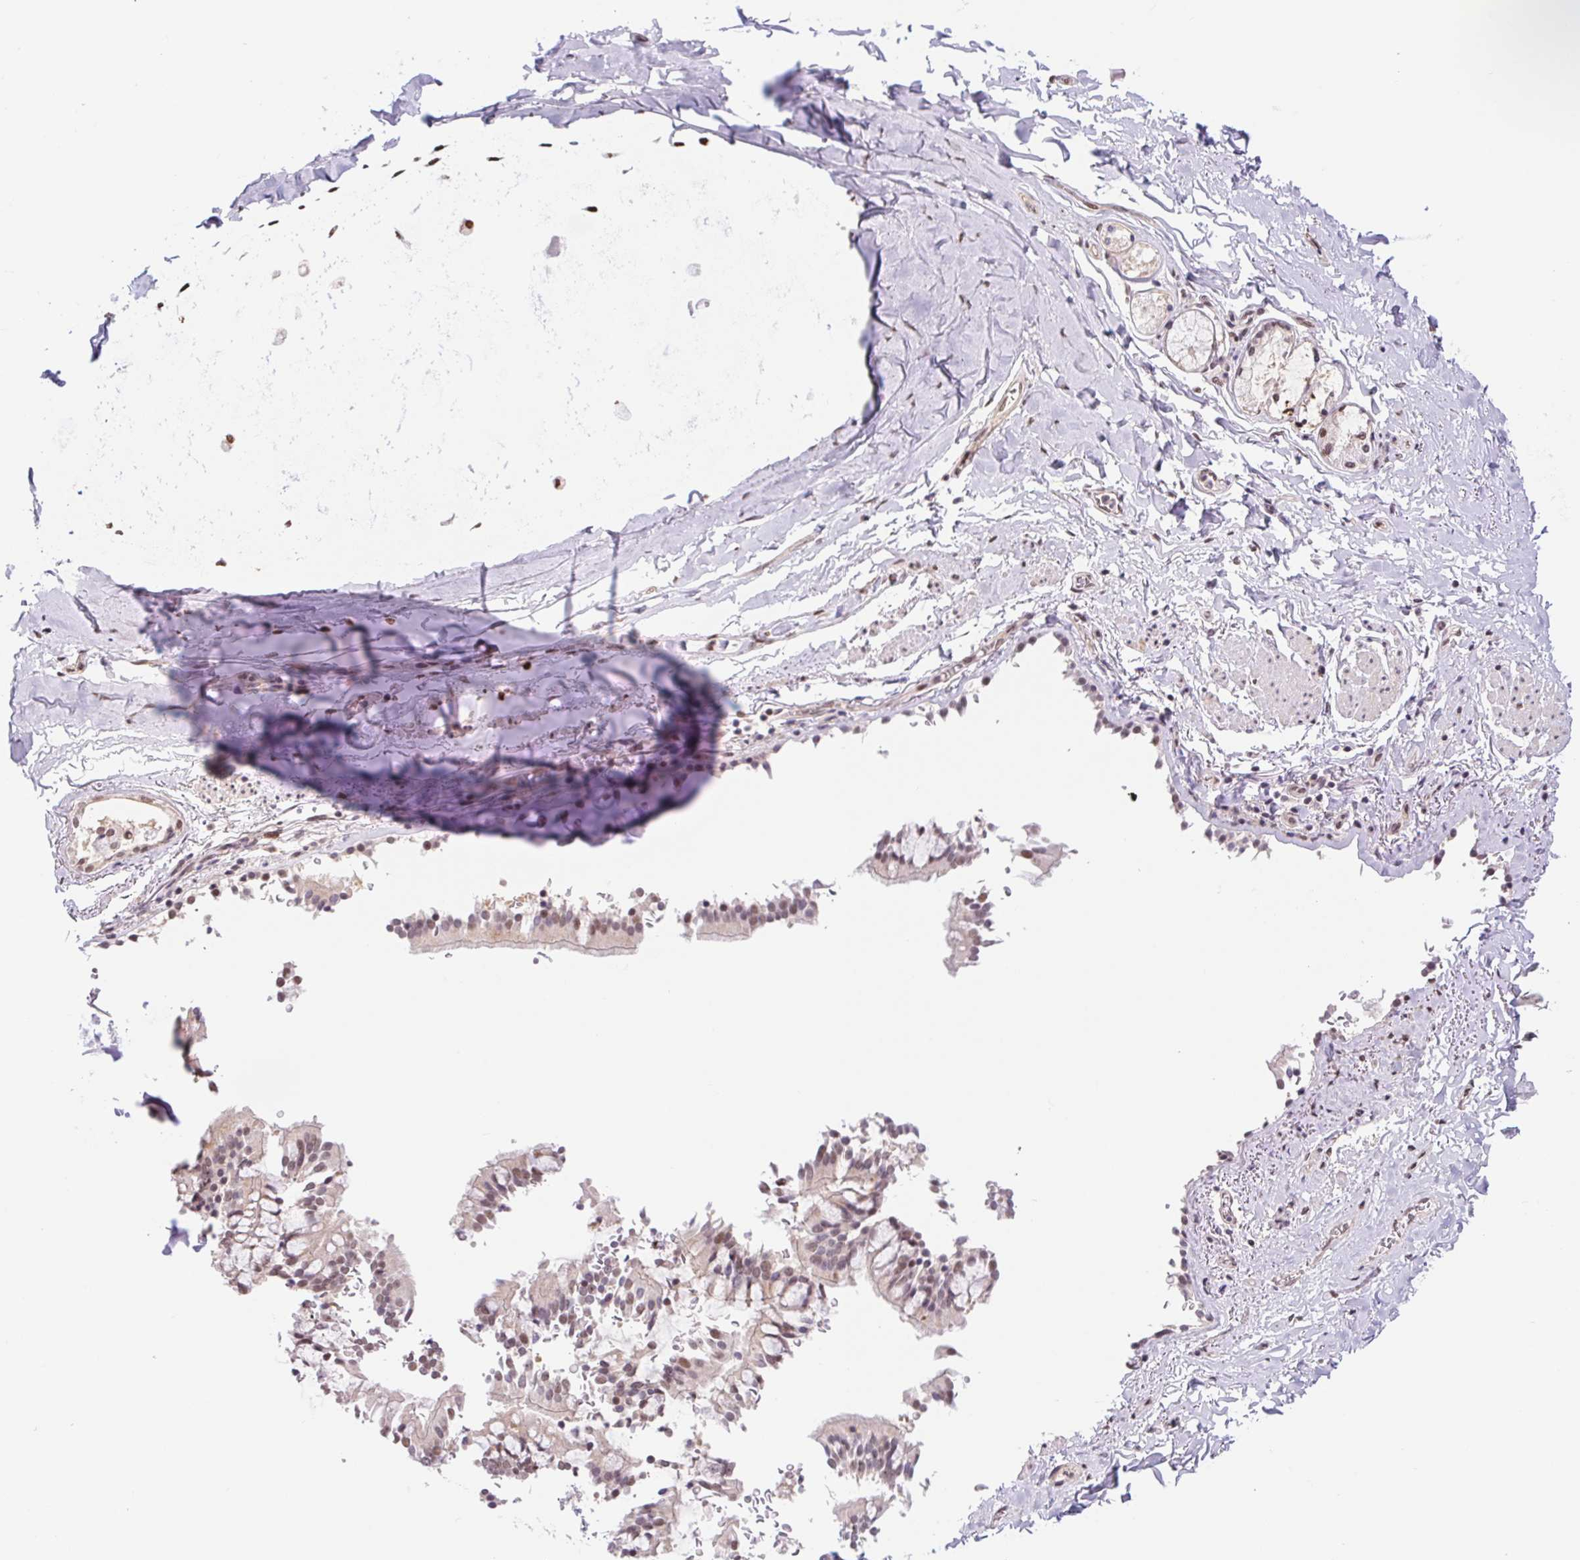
{"staining": {"intensity": "negative", "quantity": "none", "location": "none"}, "tissue": "soft tissue", "cell_type": "Chondrocytes", "image_type": "normal", "snomed": [{"axis": "morphology", "description": "Normal tissue, NOS"}, {"axis": "topography", "description": "Cartilage tissue"}, {"axis": "topography", "description": "Bronchus"}, {"axis": "topography", "description": "Peripheral nerve tissue"}], "caption": "This is an immunohistochemistry image of normal soft tissue. There is no staining in chondrocytes.", "gene": "CAND1", "patient": {"sex": "male", "age": 67}}